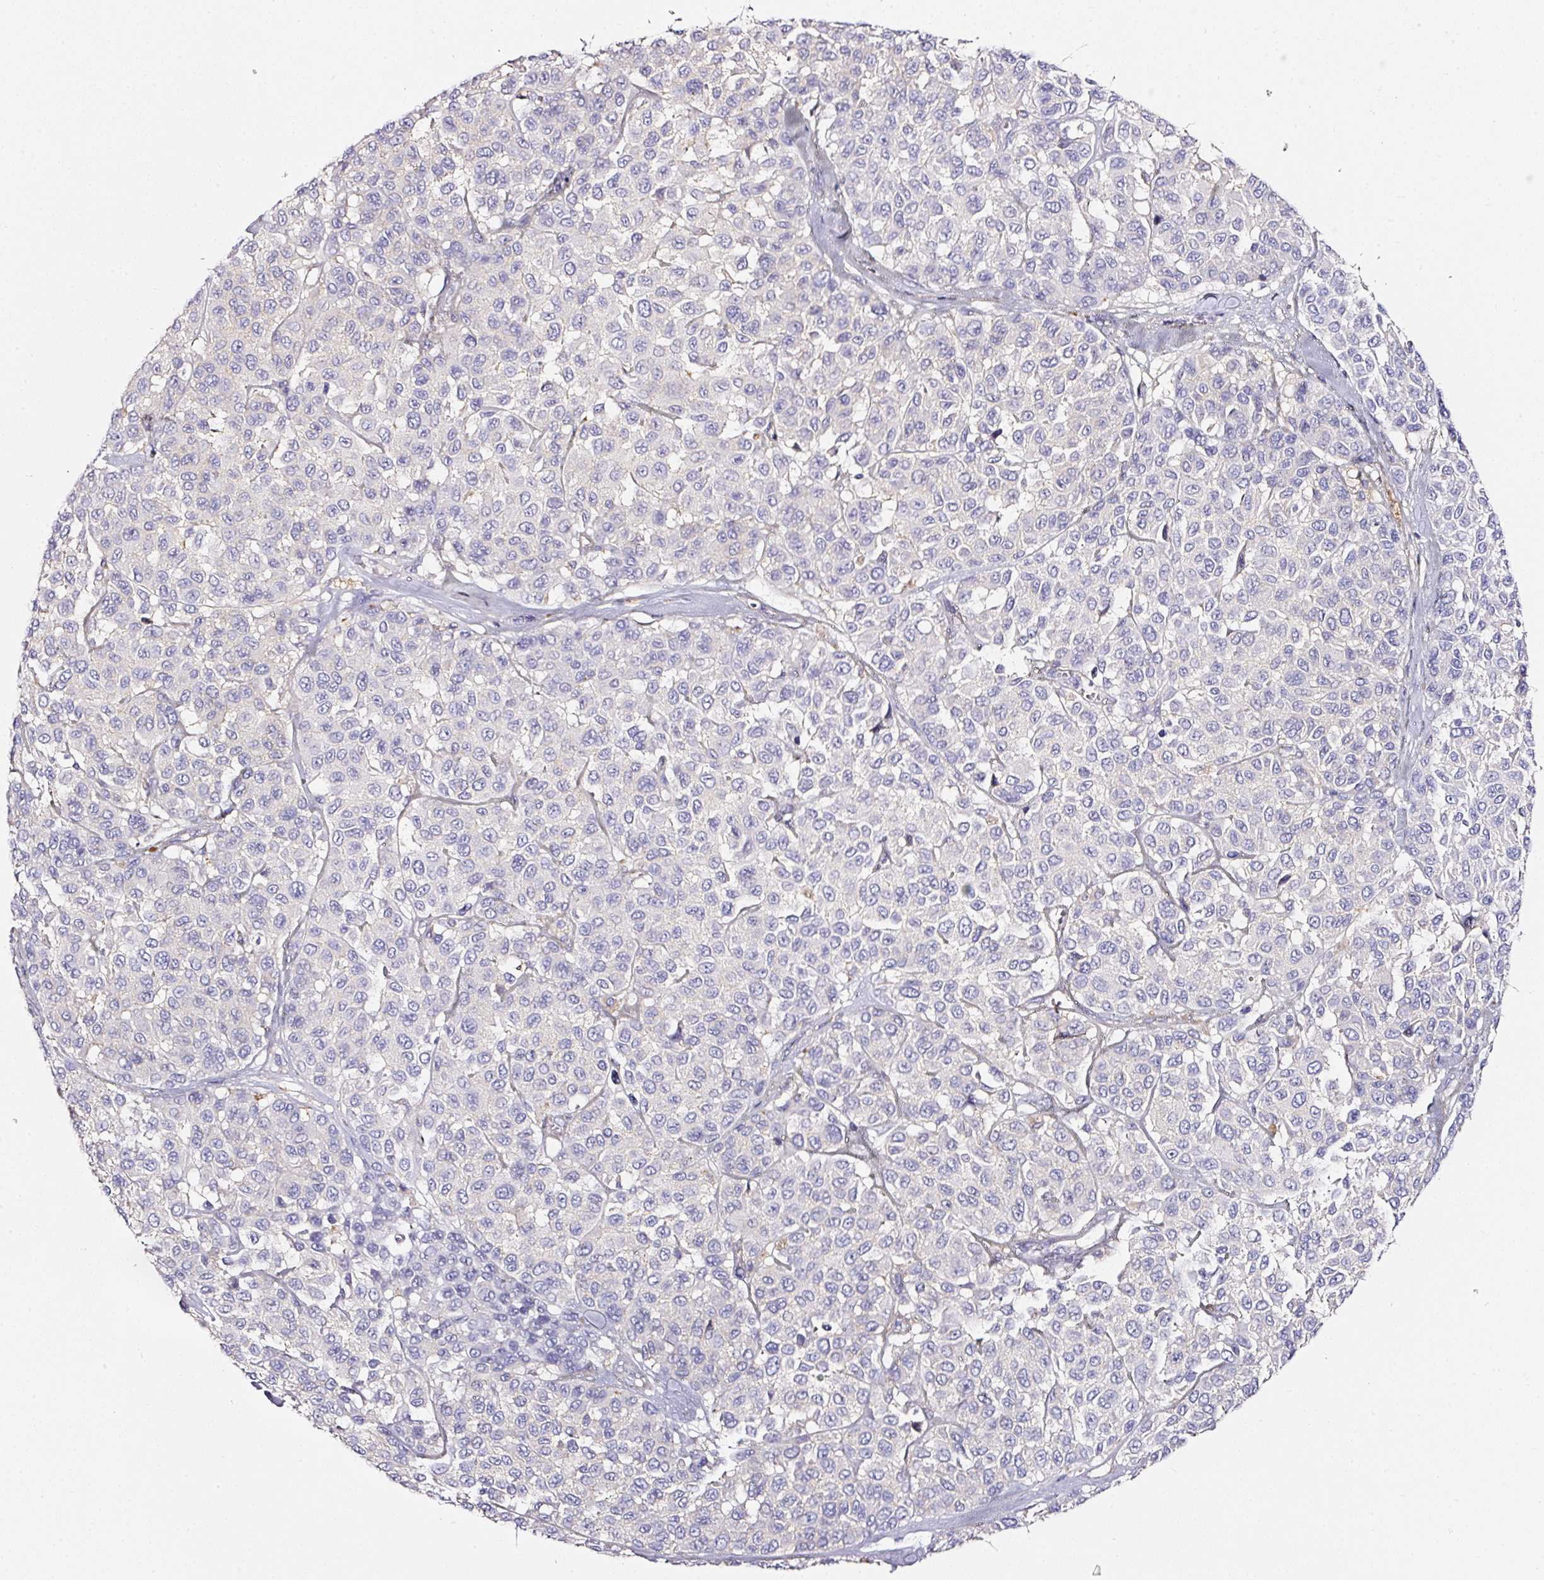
{"staining": {"intensity": "negative", "quantity": "none", "location": "none"}, "tissue": "melanoma", "cell_type": "Tumor cells", "image_type": "cancer", "snomed": [{"axis": "morphology", "description": "Malignant melanoma, NOS"}, {"axis": "topography", "description": "Skin"}], "caption": "Melanoma was stained to show a protein in brown. There is no significant staining in tumor cells. The staining is performed using DAB brown chromogen with nuclei counter-stained in using hematoxylin.", "gene": "CD47", "patient": {"sex": "female", "age": 66}}